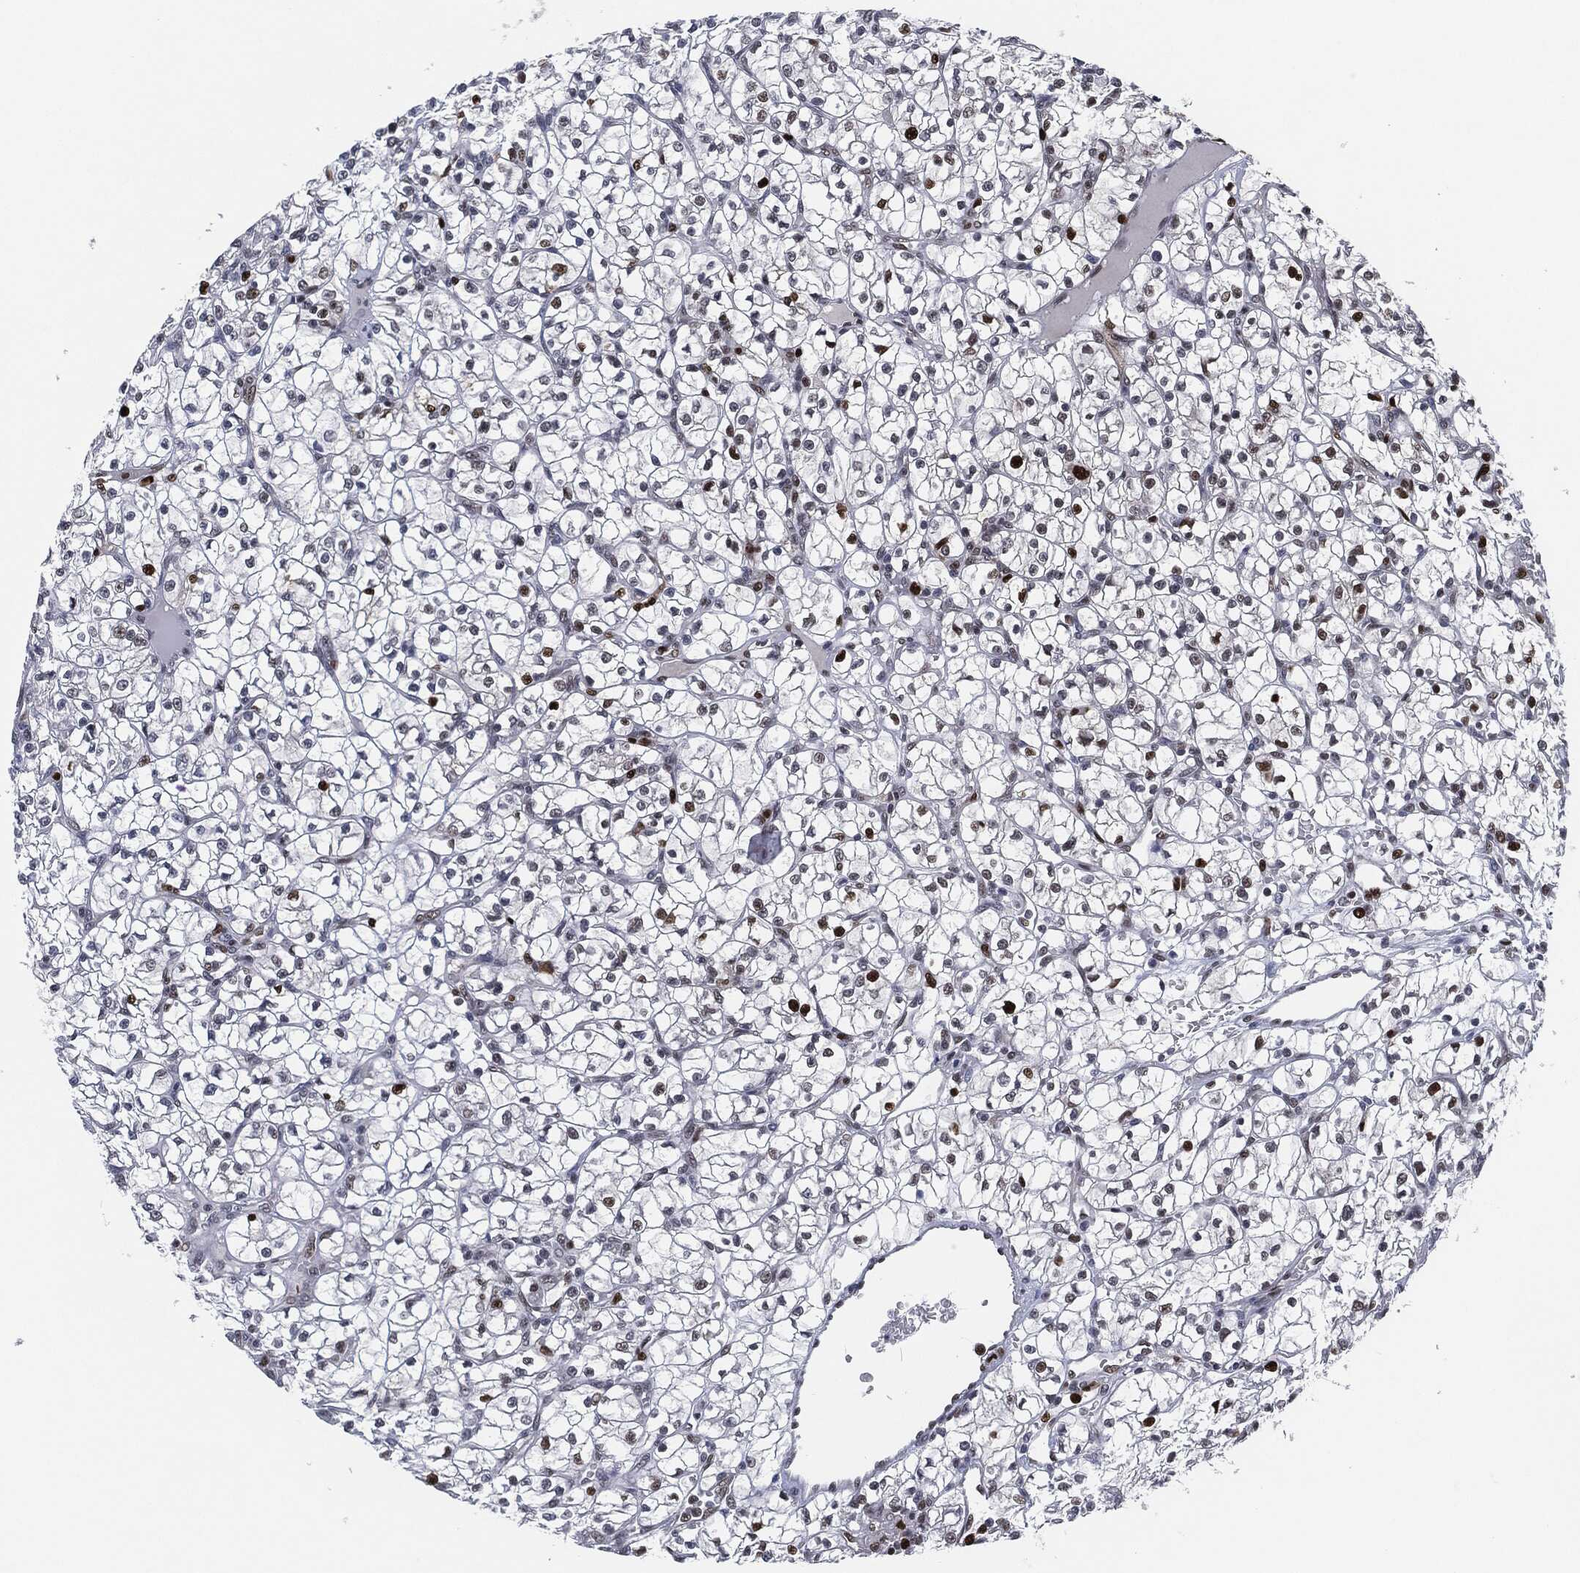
{"staining": {"intensity": "strong", "quantity": "<25%", "location": "nuclear"}, "tissue": "renal cancer", "cell_type": "Tumor cells", "image_type": "cancer", "snomed": [{"axis": "morphology", "description": "Adenocarcinoma, NOS"}, {"axis": "topography", "description": "Kidney"}], "caption": "Renal adenocarcinoma stained for a protein exhibits strong nuclear positivity in tumor cells.", "gene": "PCNA", "patient": {"sex": "female", "age": 64}}